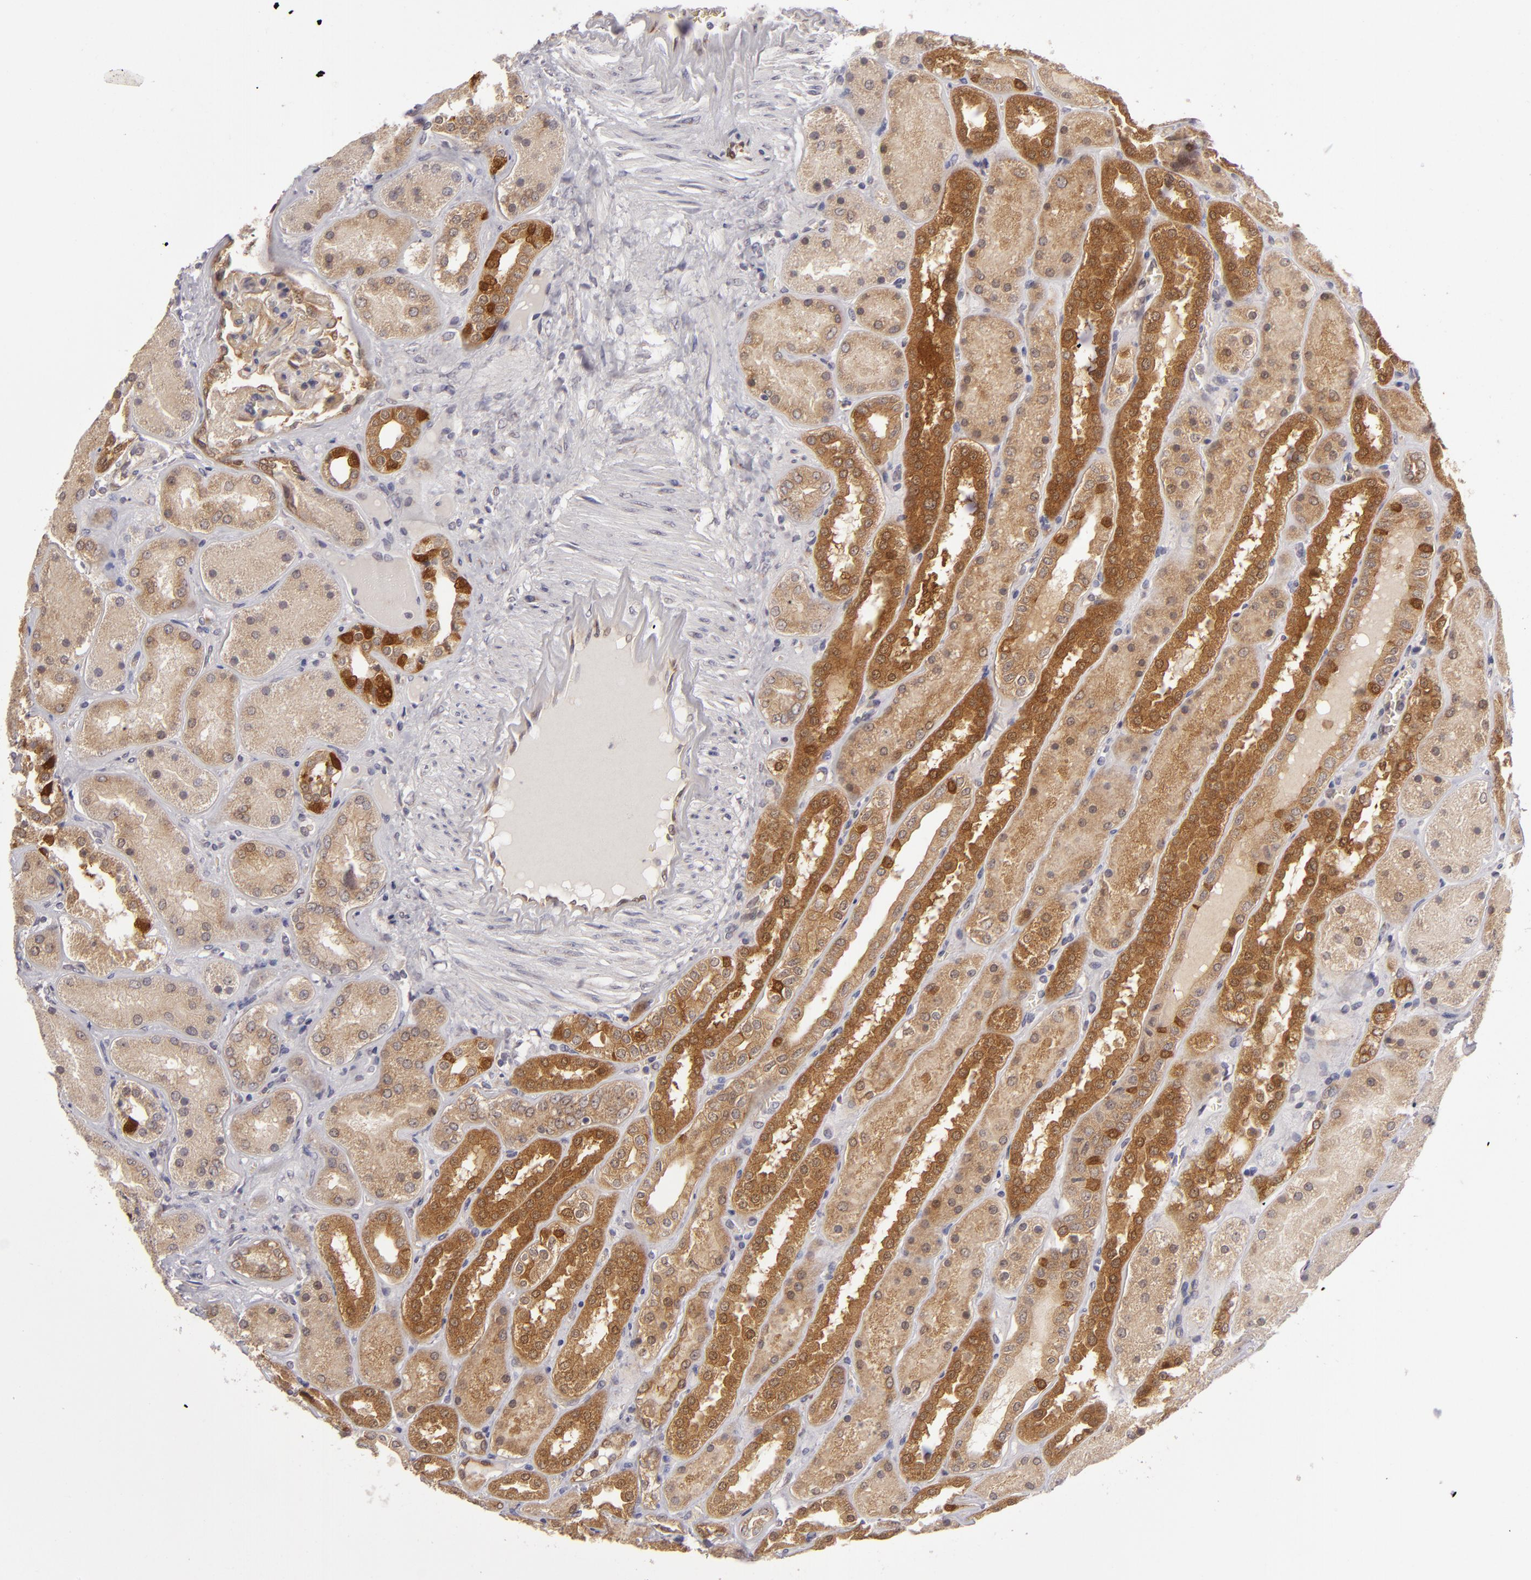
{"staining": {"intensity": "moderate", "quantity": ">75%", "location": "cytoplasmic/membranous"}, "tissue": "kidney", "cell_type": "Cells in glomeruli", "image_type": "normal", "snomed": [{"axis": "morphology", "description": "Normal tissue, NOS"}, {"axis": "topography", "description": "Kidney"}], "caption": "IHC of normal human kidney displays medium levels of moderate cytoplasmic/membranous staining in about >75% of cells in glomeruli. The protein of interest is stained brown, and the nuclei are stained in blue (DAB IHC with brightfield microscopy, high magnification).", "gene": "SH2D4A", "patient": {"sex": "male", "age": 28}}